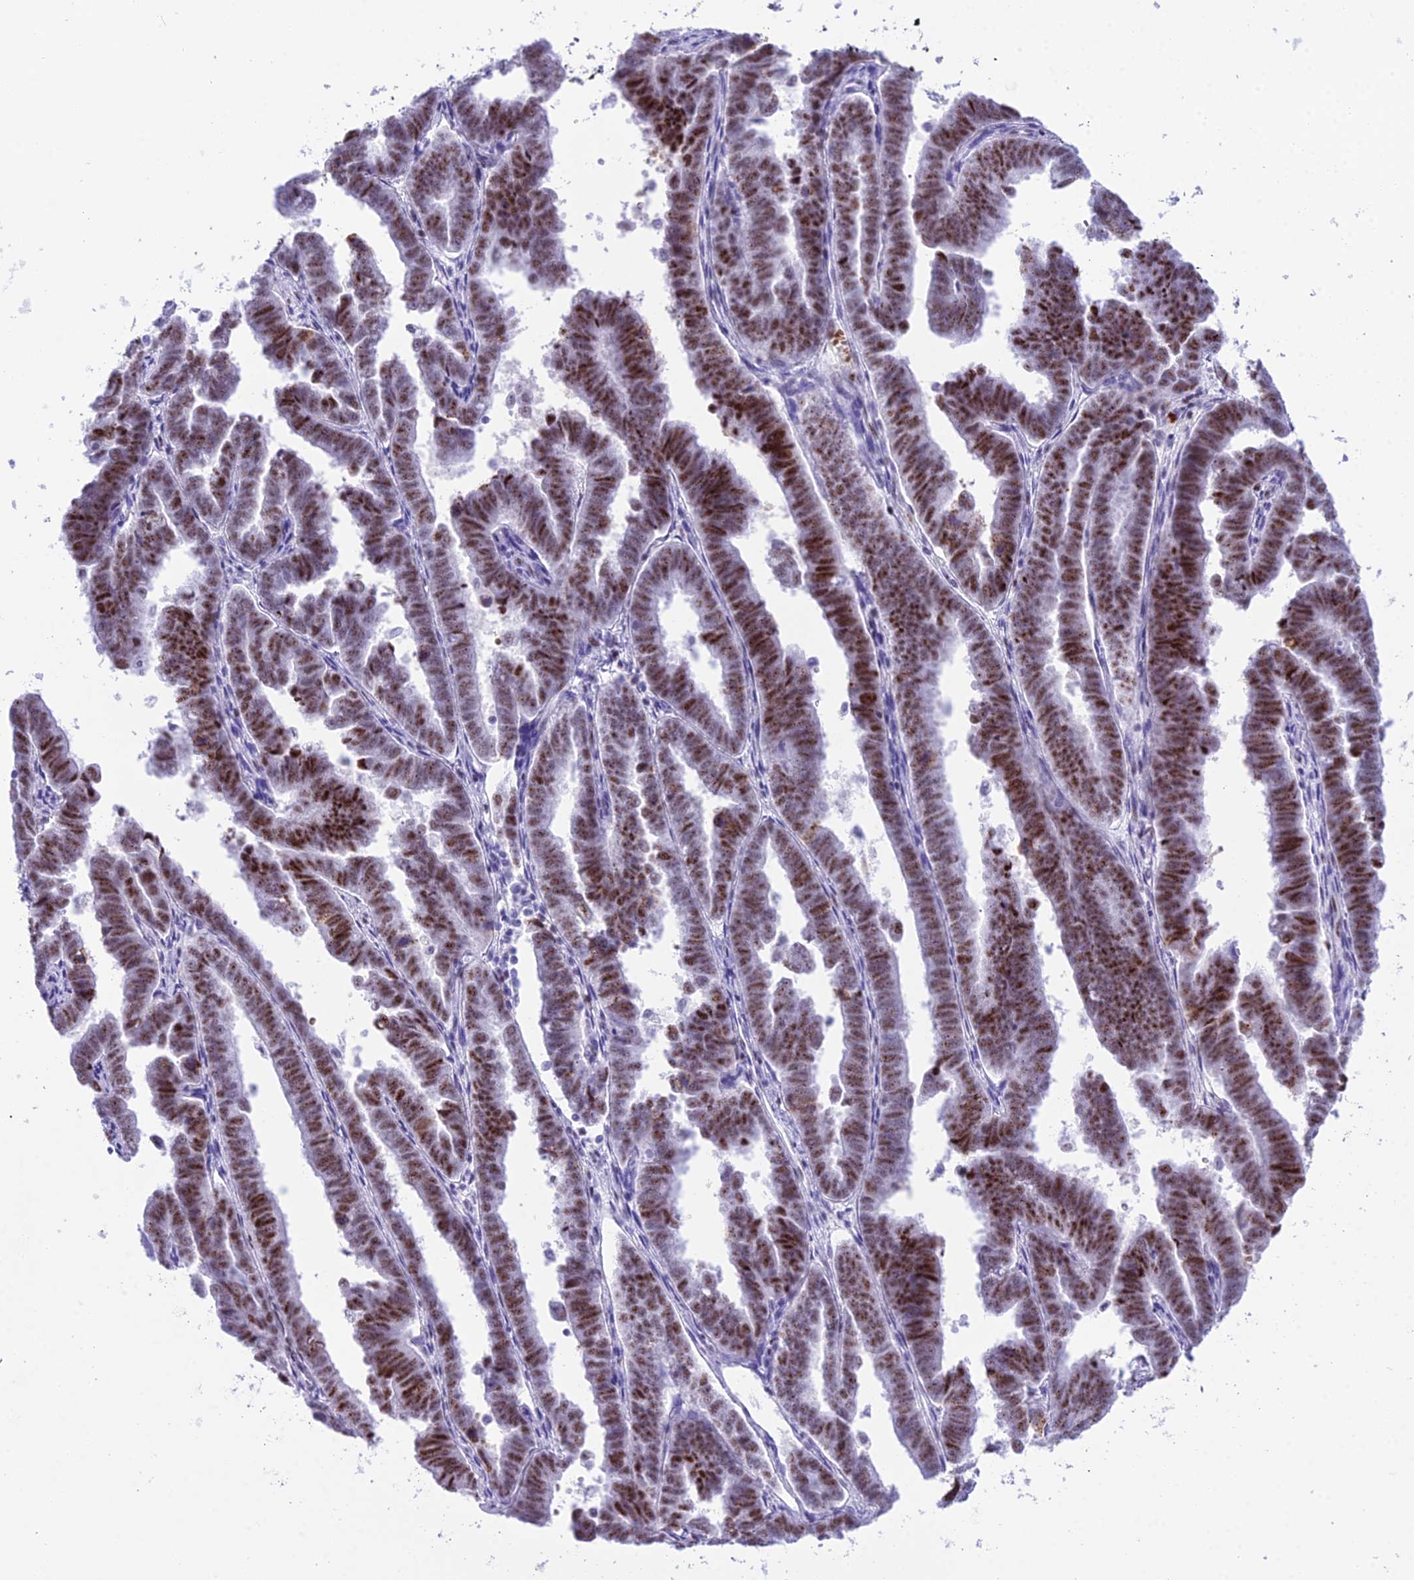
{"staining": {"intensity": "moderate", "quantity": ">75%", "location": "nuclear"}, "tissue": "endometrial cancer", "cell_type": "Tumor cells", "image_type": "cancer", "snomed": [{"axis": "morphology", "description": "Adenocarcinoma, NOS"}, {"axis": "topography", "description": "Endometrium"}], "caption": "An image showing moderate nuclear expression in about >75% of tumor cells in endometrial adenocarcinoma, as visualized by brown immunohistochemical staining.", "gene": "RNPS1", "patient": {"sex": "female", "age": 75}}